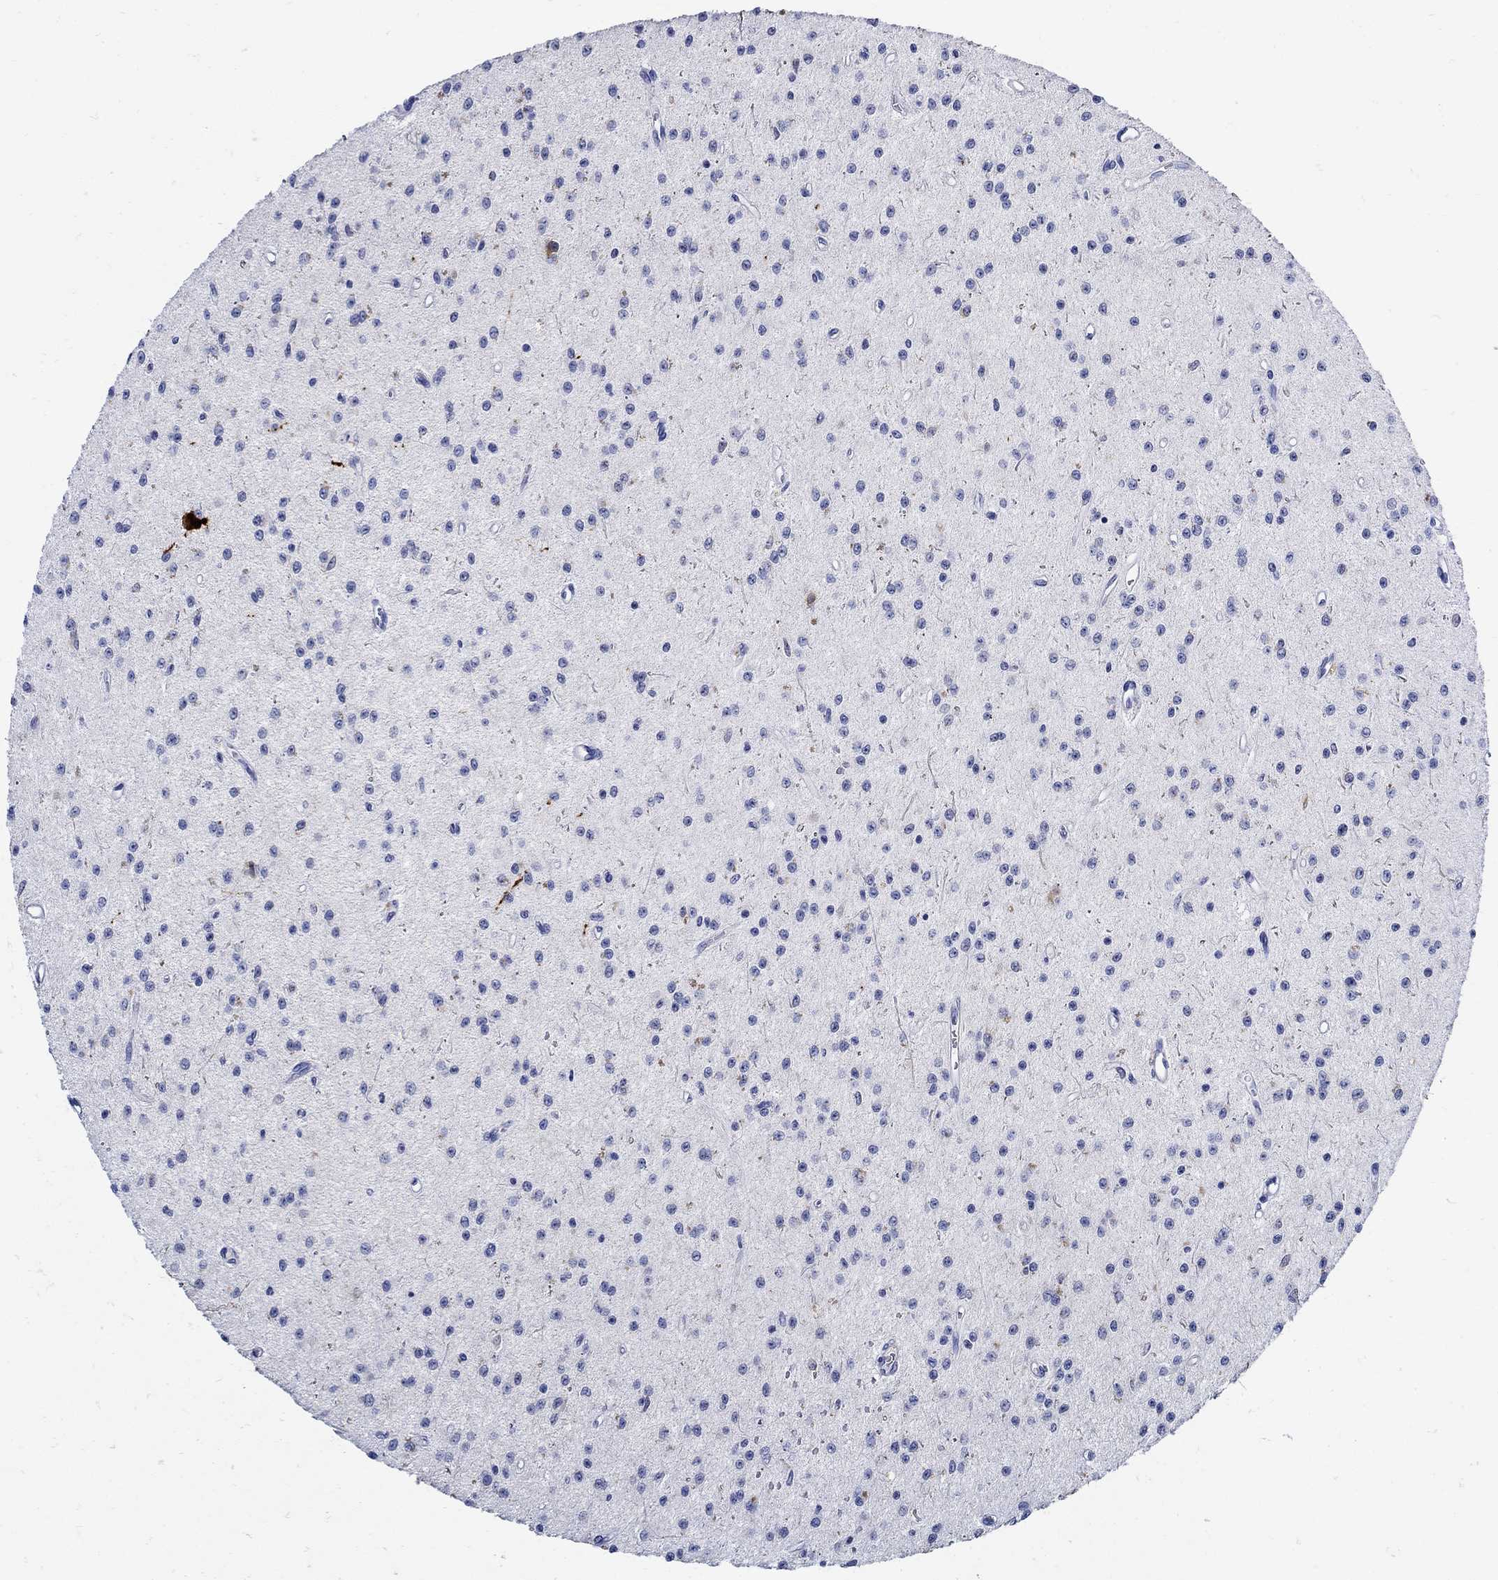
{"staining": {"intensity": "negative", "quantity": "none", "location": "none"}, "tissue": "glioma", "cell_type": "Tumor cells", "image_type": "cancer", "snomed": [{"axis": "morphology", "description": "Glioma, malignant, Low grade"}, {"axis": "topography", "description": "Brain"}], "caption": "The immunohistochemistry image has no significant positivity in tumor cells of malignant glioma (low-grade) tissue. (DAB (3,3'-diaminobenzidine) immunohistochemistry with hematoxylin counter stain).", "gene": "NOS1", "patient": {"sex": "female", "age": 45}}